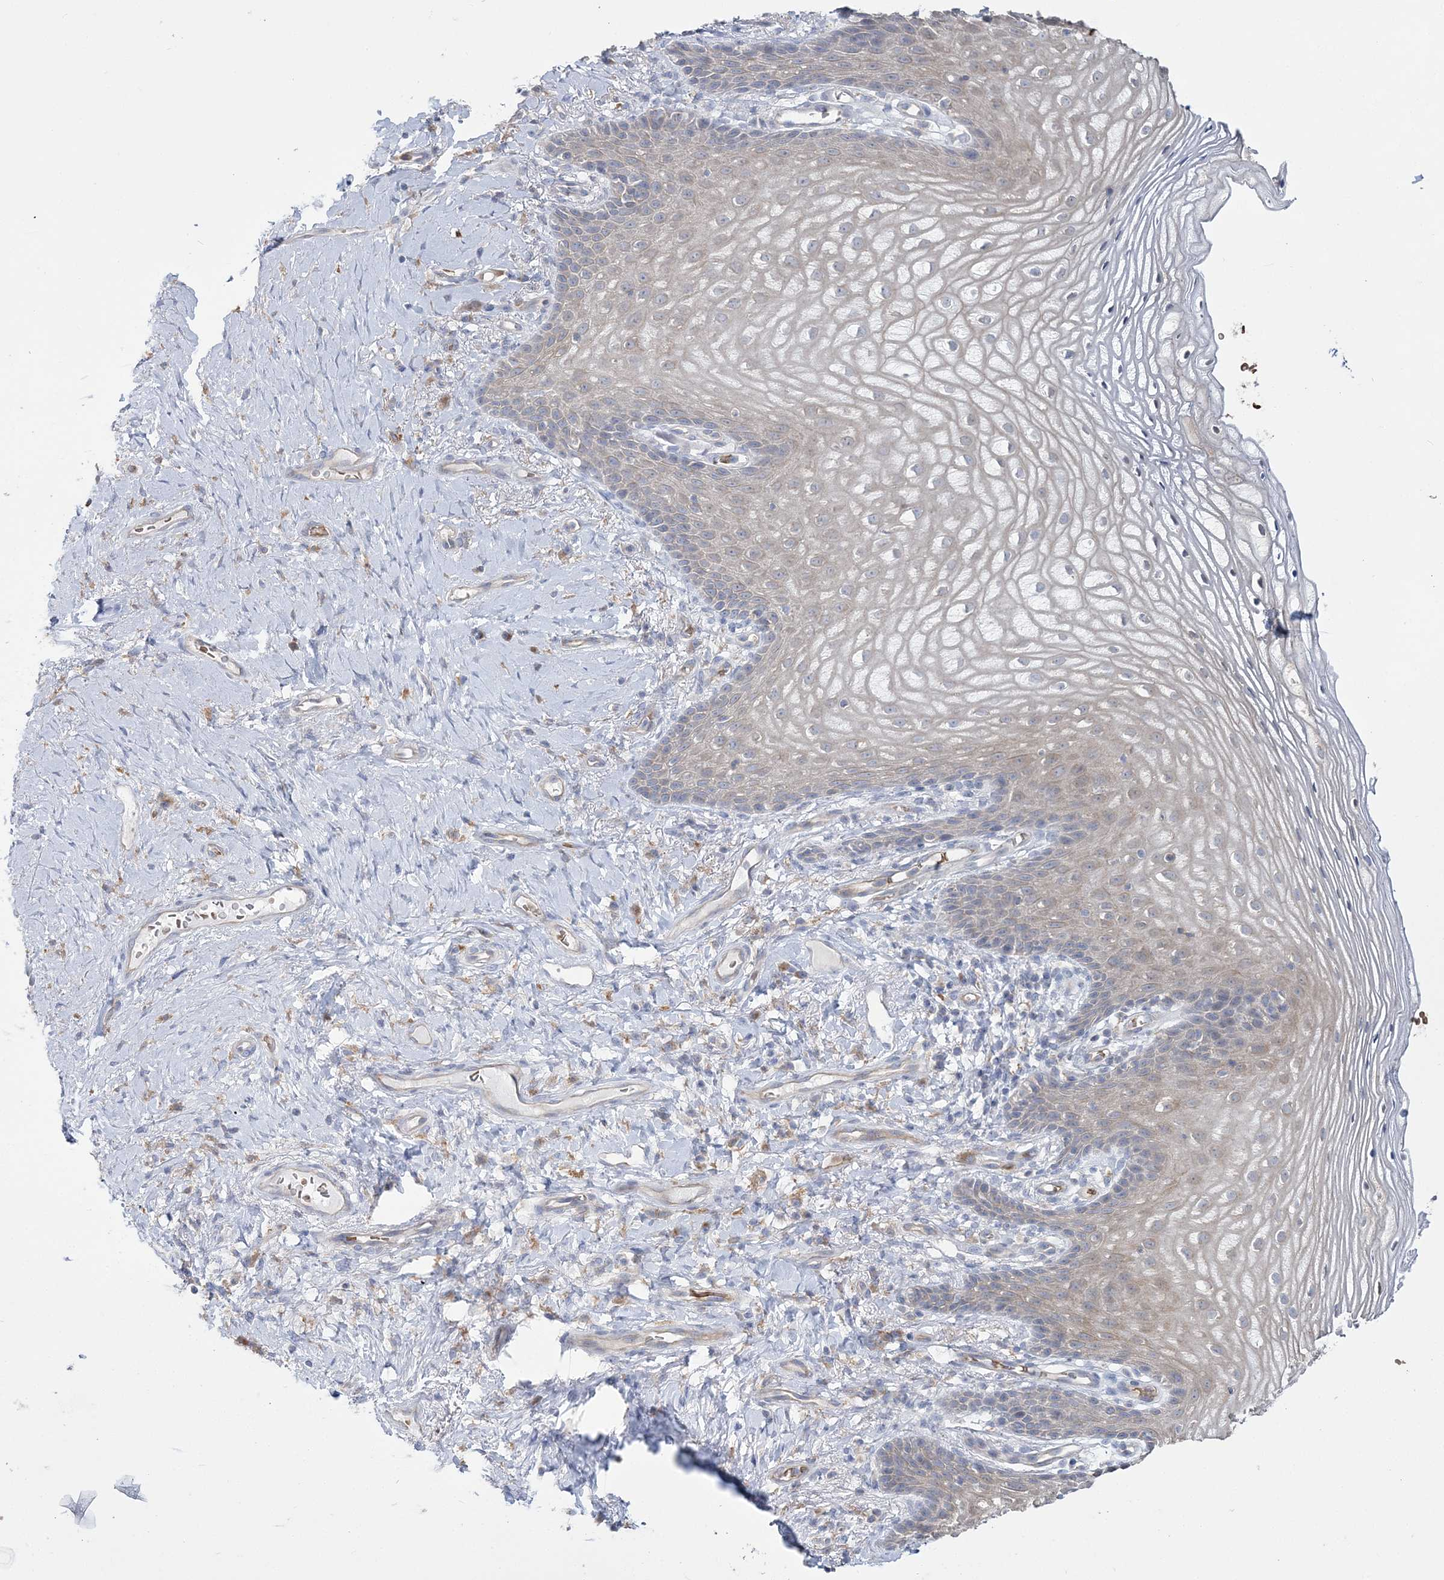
{"staining": {"intensity": "negative", "quantity": "none", "location": "none"}, "tissue": "vagina", "cell_type": "Squamous epithelial cells", "image_type": "normal", "snomed": [{"axis": "morphology", "description": "Normal tissue, NOS"}, {"axis": "topography", "description": "Vagina"}], "caption": "The image displays no significant positivity in squamous epithelial cells of vagina.", "gene": "ATP11B", "patient": {"sex": "female", "age": 60}}